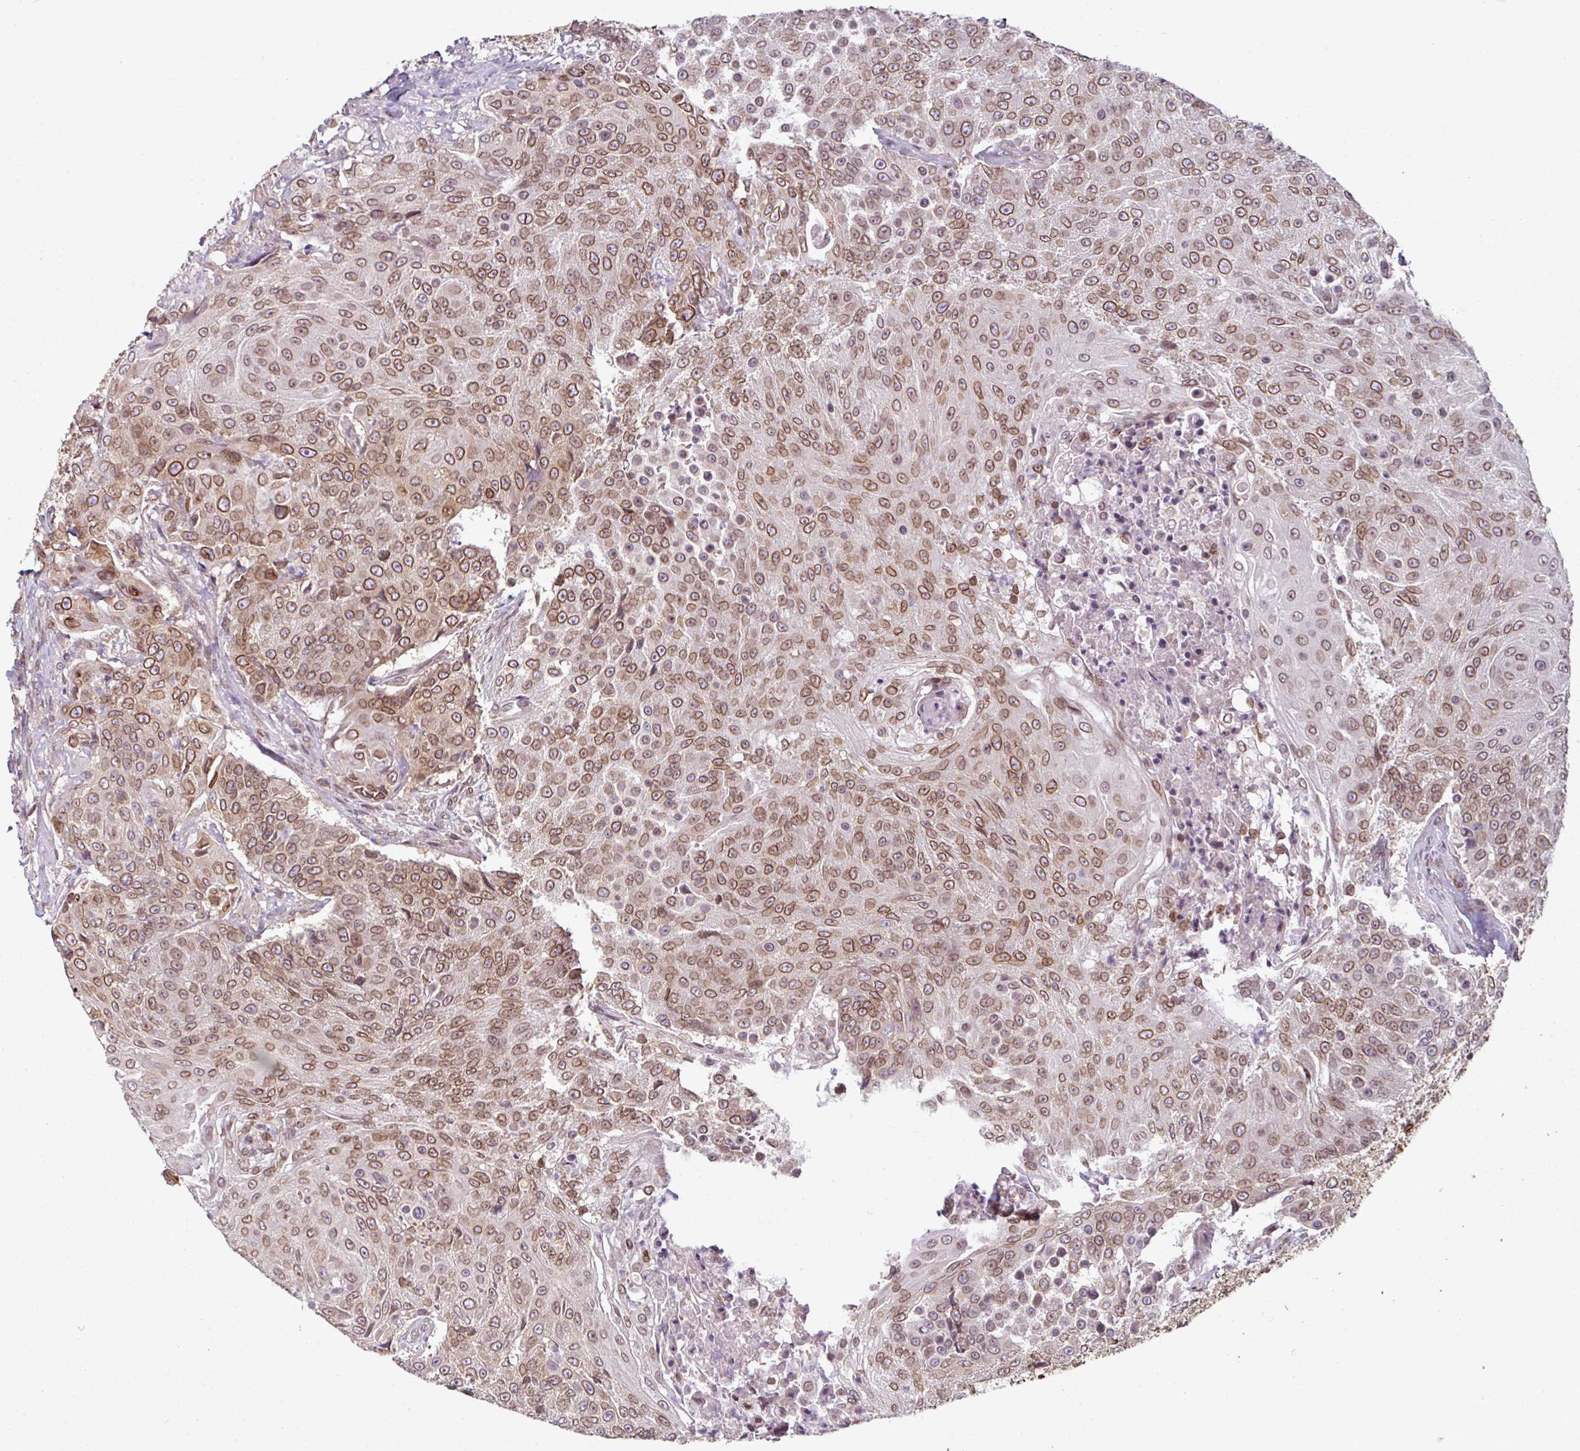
{"staining": {"intensity": "moderate", "quantity": ">75%", "location": "cytoplasmic/membranous,nuclear"}, "tissue": "urothelial cancer", "cell_type": "Tumor cells", "image_type": "cancer", "snomed": [{"axis": "morphology", "description": "Urothelial carcinoma, High grade"}, {"axis": "topography", "description": "Urinary bladder"}], "caption": "Urothelial cancer stained with a brown dye reveals moderate cytoplasmic/membranous and nuclear positive positivity in about >75% of tumor cells.", "gene": "RANGAP1", "patient": {"sex": "female", "age": 63}}